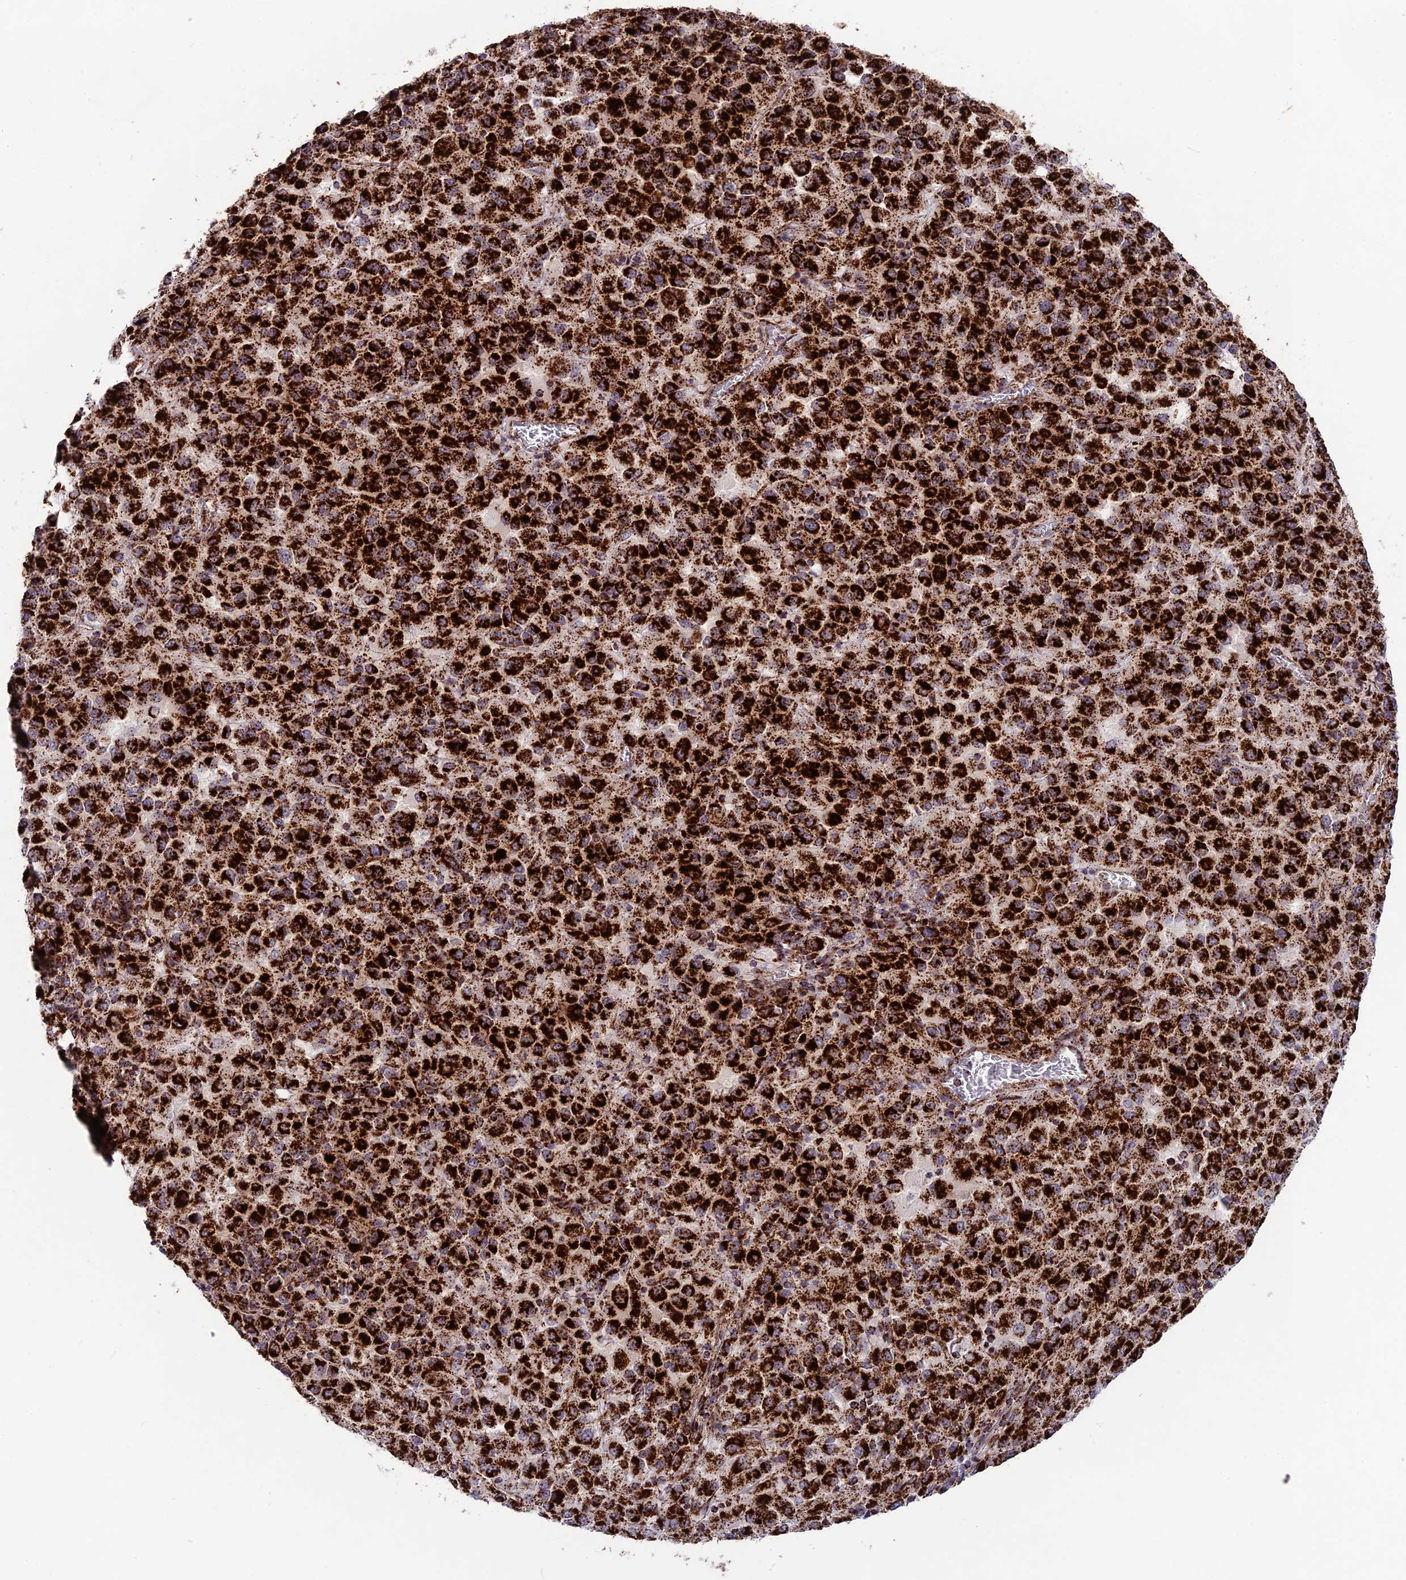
{"staining": {"intensity": "strong", "quantity": ">75%", "location": "cytoplasmic/membranous"}, "tissue": "melanoma", "cell_type": "Tumor cells", "image_type": "cancer", "snomed": [{"axis": "morphology", "description": "Malignant melanoma, Metastatic site"}, {"axis": "topography", "description": "Lung"}], "caption": "Tumor cells demonstrate strong cytoplasmic/membranous positivity in about >75% of cells in malignant melanoma (metastatic site). Using DAB (3,3'-diaminobenzidine) (brown) and hematoxylin (blue) stains, captured at high magnification using brightfield microscopy.", "gene": "MRPS18B", "patient": {"sex": "male", "age": 64}}